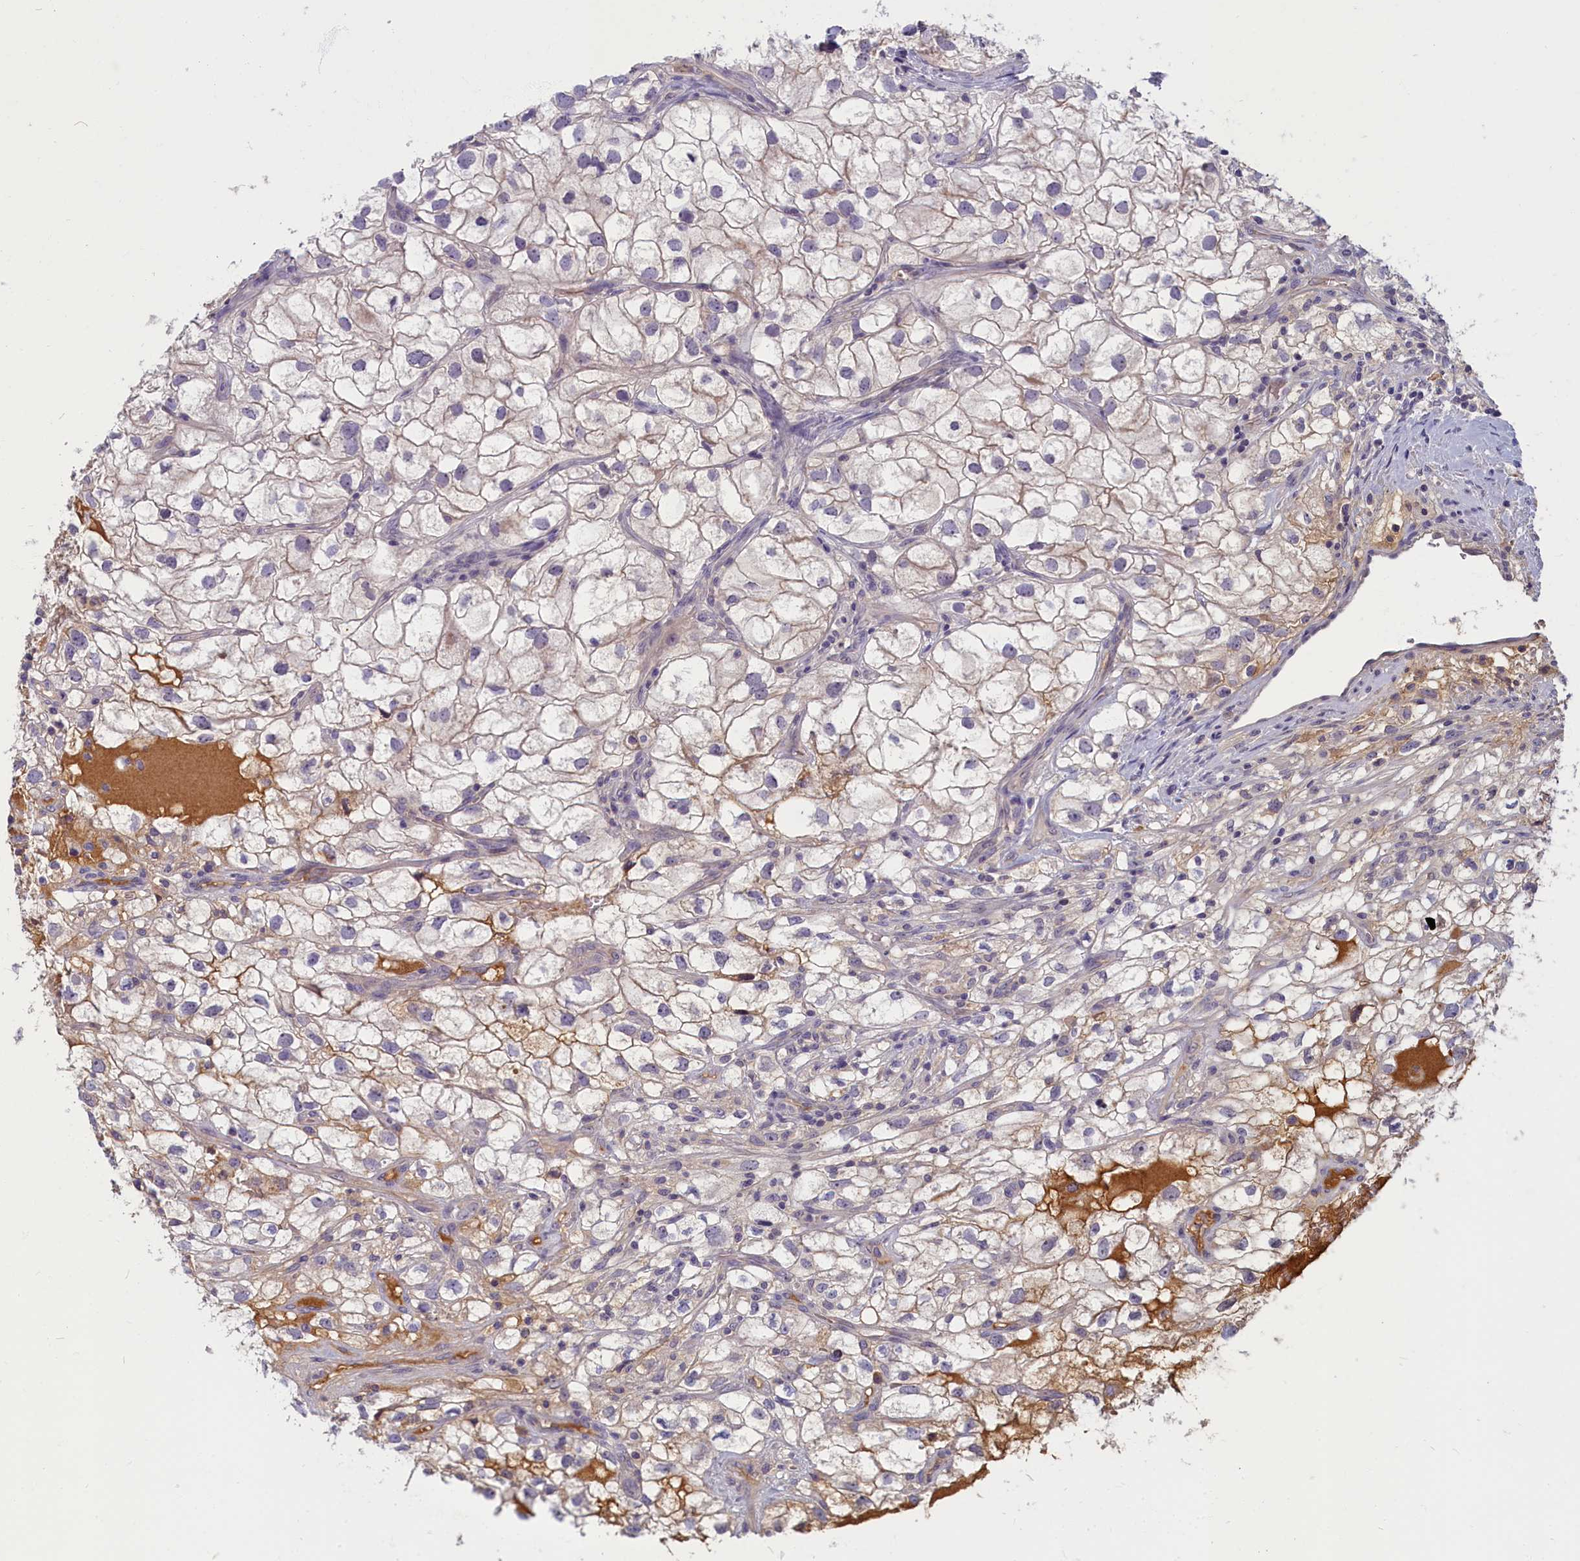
{"staining": {"intensity": "moderate", "quantity": "<25%", "location": "cytoplasmic/membranous"}, "tissue": "renal cancer", "cell_type": "Tumor cells", "image_type": "cancer", "snomed": [{"axis": "morphology", "description": "Adenocarcinoma, NOS"}, {"axis": "topography", "description": "Kidney"}], "caption": "This image demonstrates renal cancer (adenocarcinoma) stained with immunohistochemistry (IHC) to label a protein in brown. The cytoplasmic/membranous of tumor cells show moderate positivity for the protein. Nuclei are counter-stained blue.", "gene": "SV2C", "patient": {"sex": "male", "age": 59}}